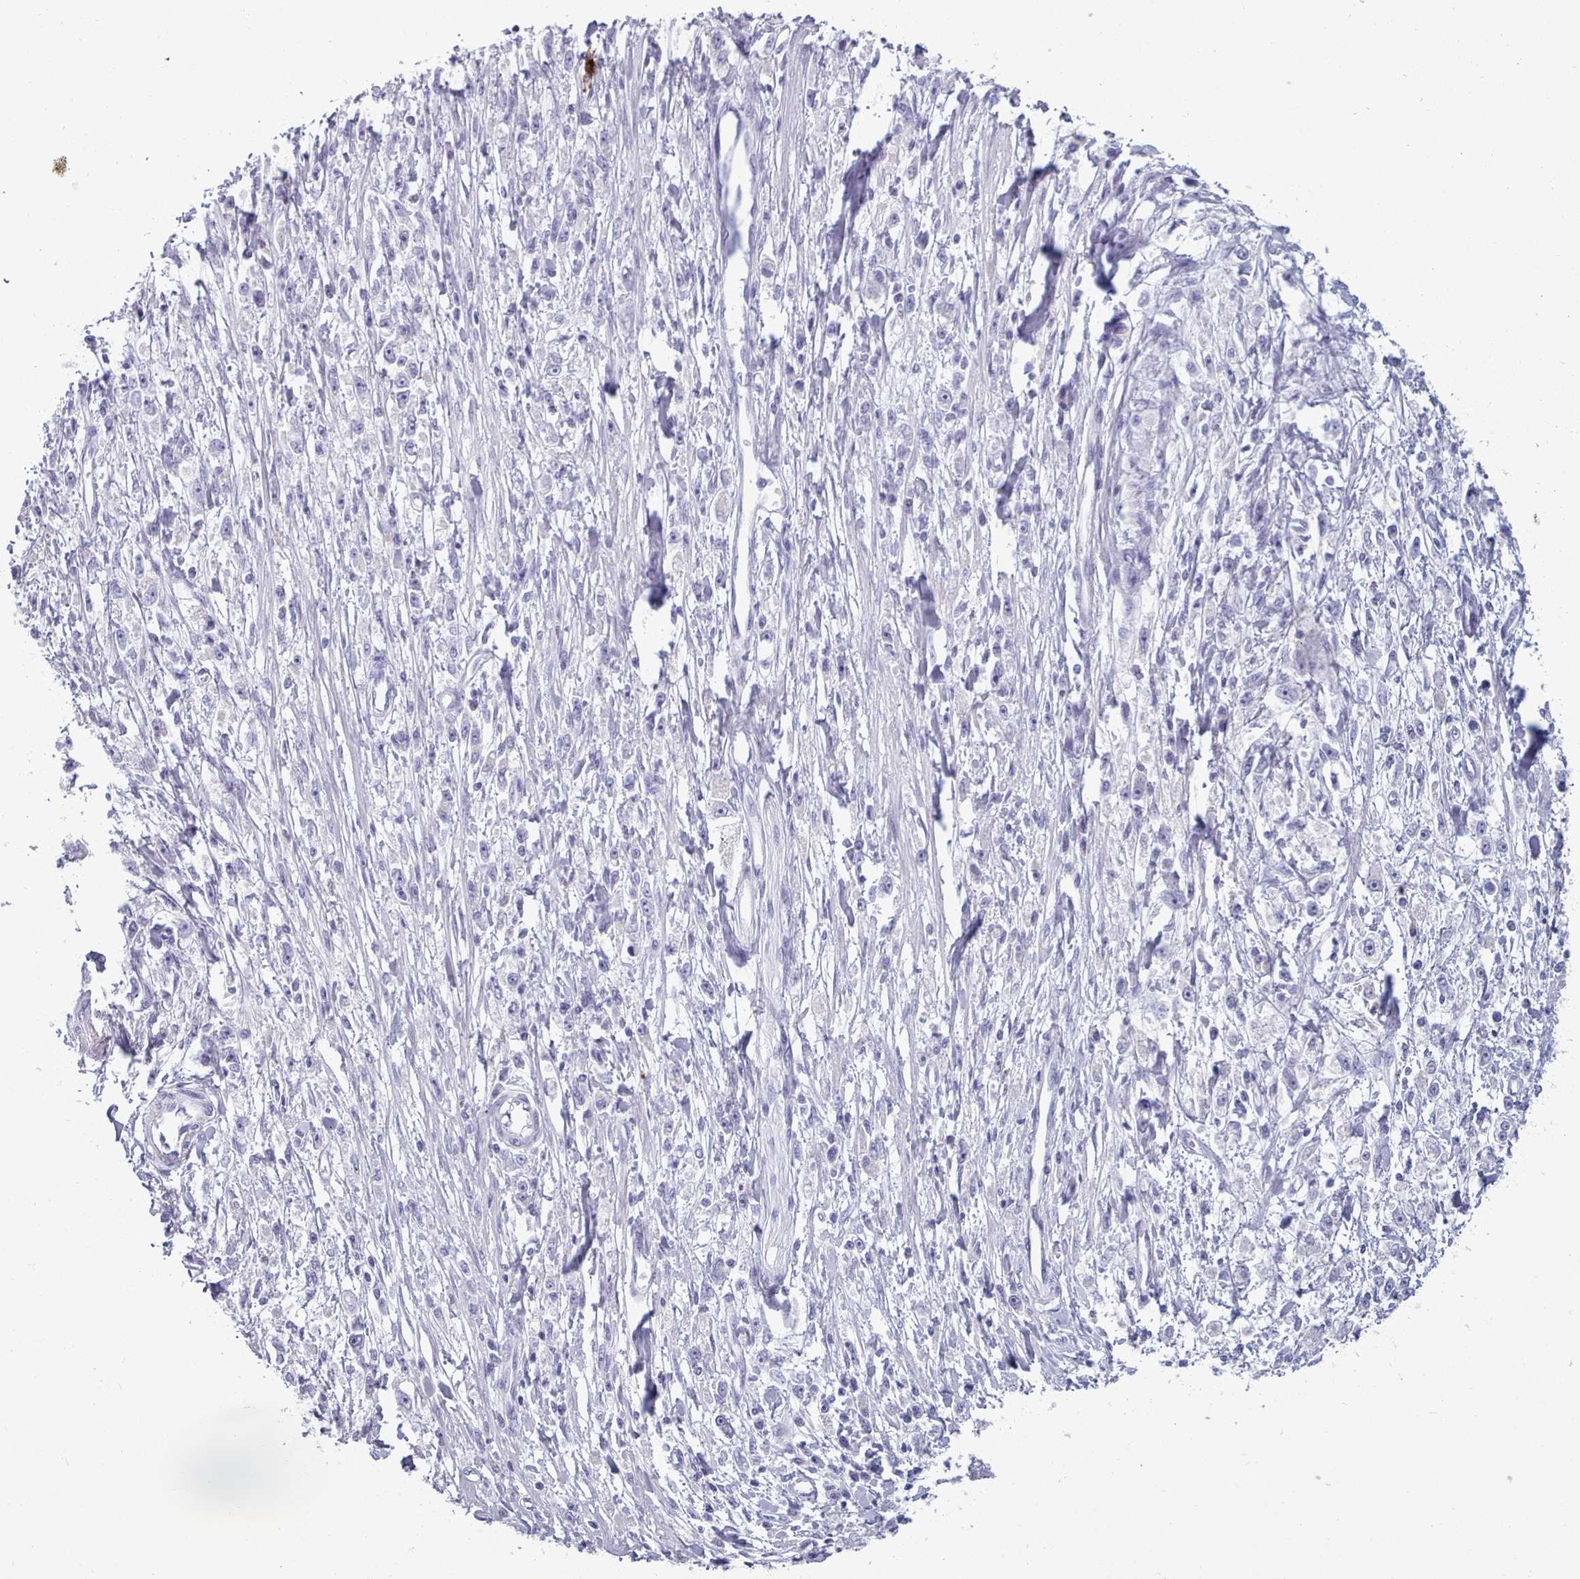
{"staining": {"intensity": "negative", "quantity": "none", "location": "none"}, "tissue": "stomach cancer", "cell_type": "Tumor cells", "image_type": "cancer", "snomed": [{"axis": "morphology", "description": "Adenocarcinoma, NOS"}, {"axis": "topography", "description": "Stomach"}], "caption": "DAB (3,3'-diaminobenzidine) immunohistochemical staining of human stomach cancer demonstrates no significant expression in tumor cells.", "gene": "ZNF43", "patient": {"sex": "female", "age": 59}}